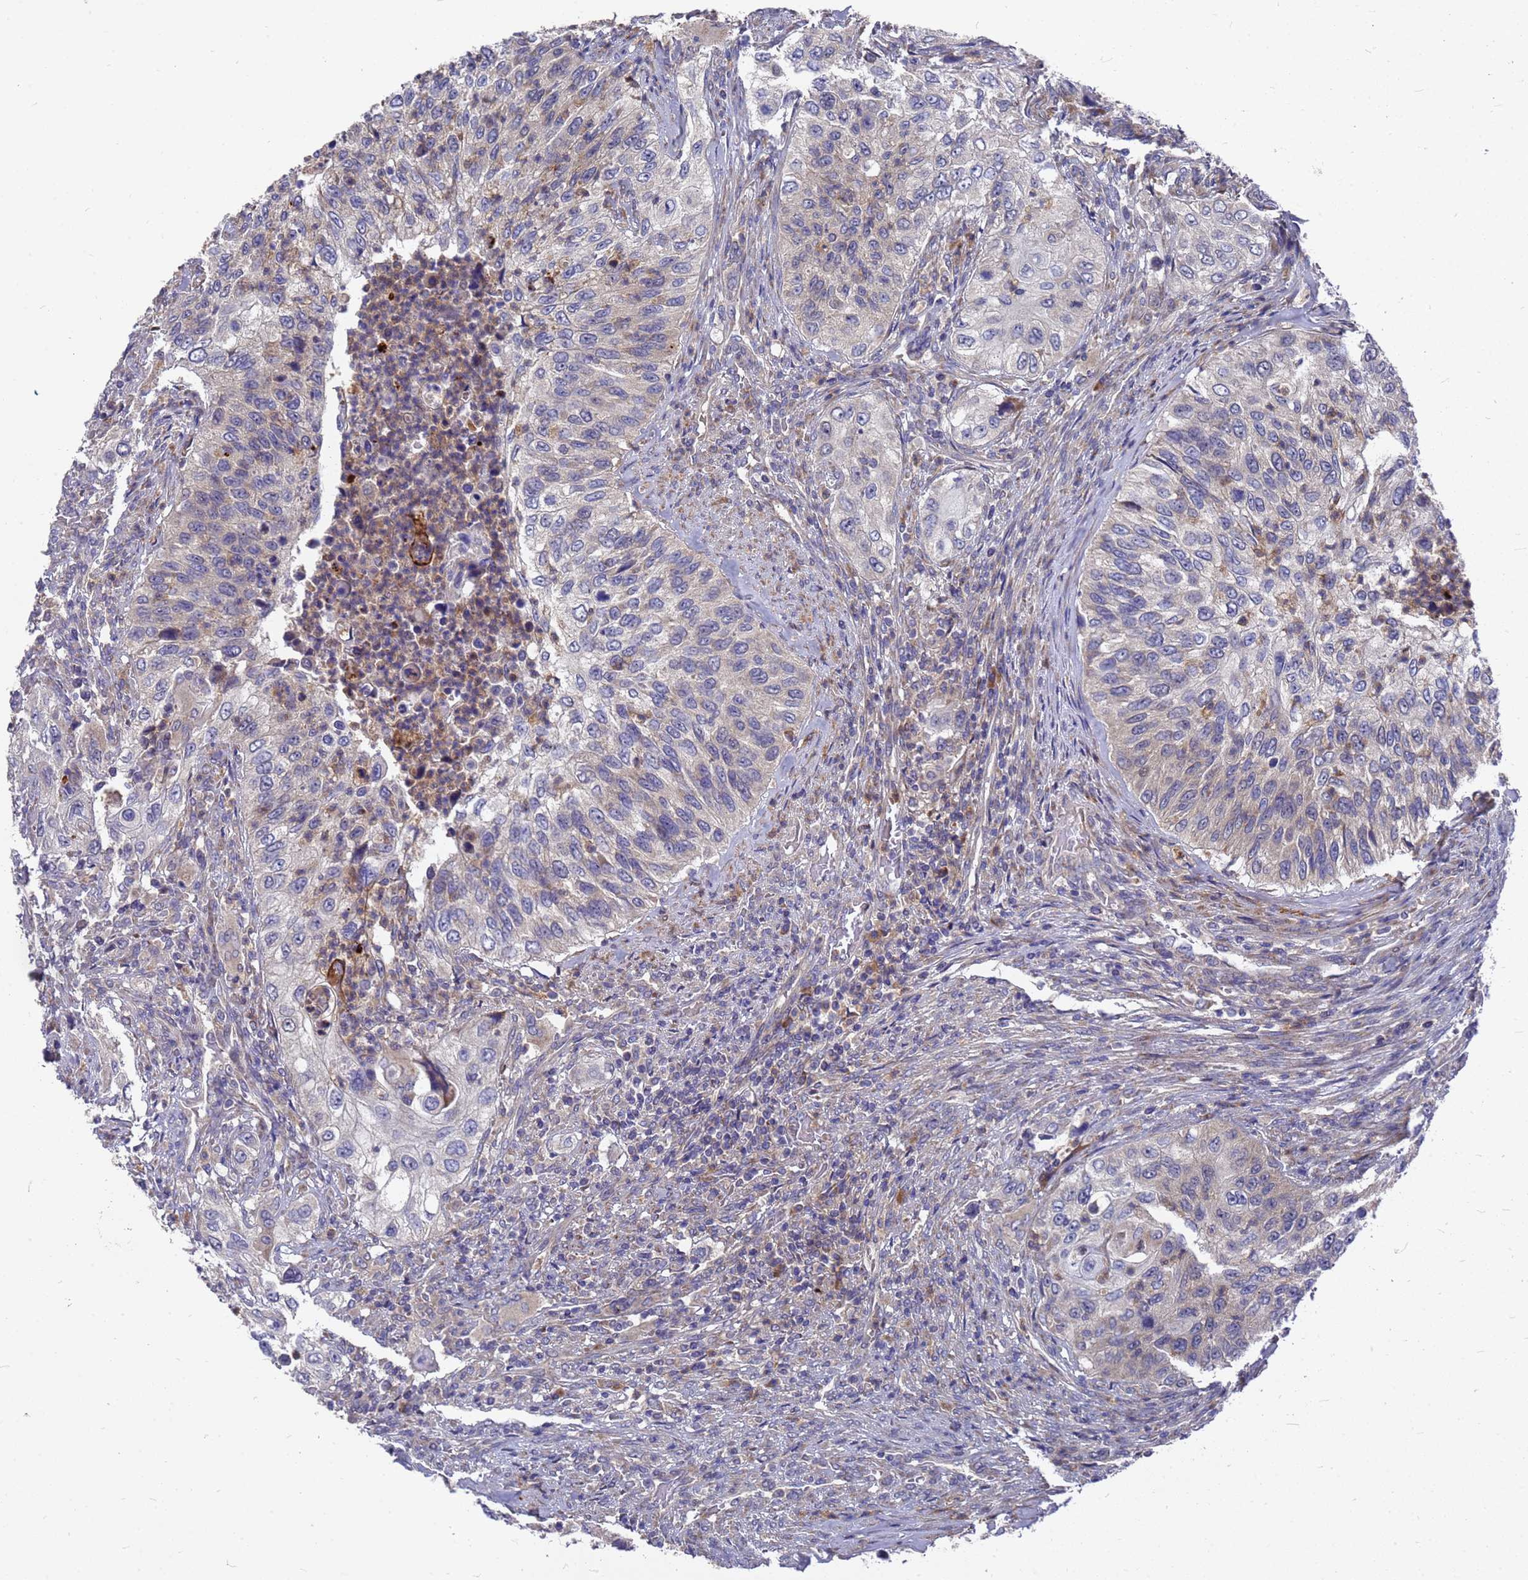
{"staining": {"intensity": "negative", "quantity": "none", "location": "none"}, "tissue": "urothelial cancer", "cell_type": "Tumor cells", "image_type": "cancer", "snomed": [{"axis": "morphology", "description": "Urothelial carcinoma, High grade"}, {"axis": "topography", "description": "Urinary bladder"}], "caption": "Tumor cells are negative for protein expression in human urothelial carcinoma (high-grade).", "gene": "ZNF717", "patient": {"sex": "female", "age": 60}}